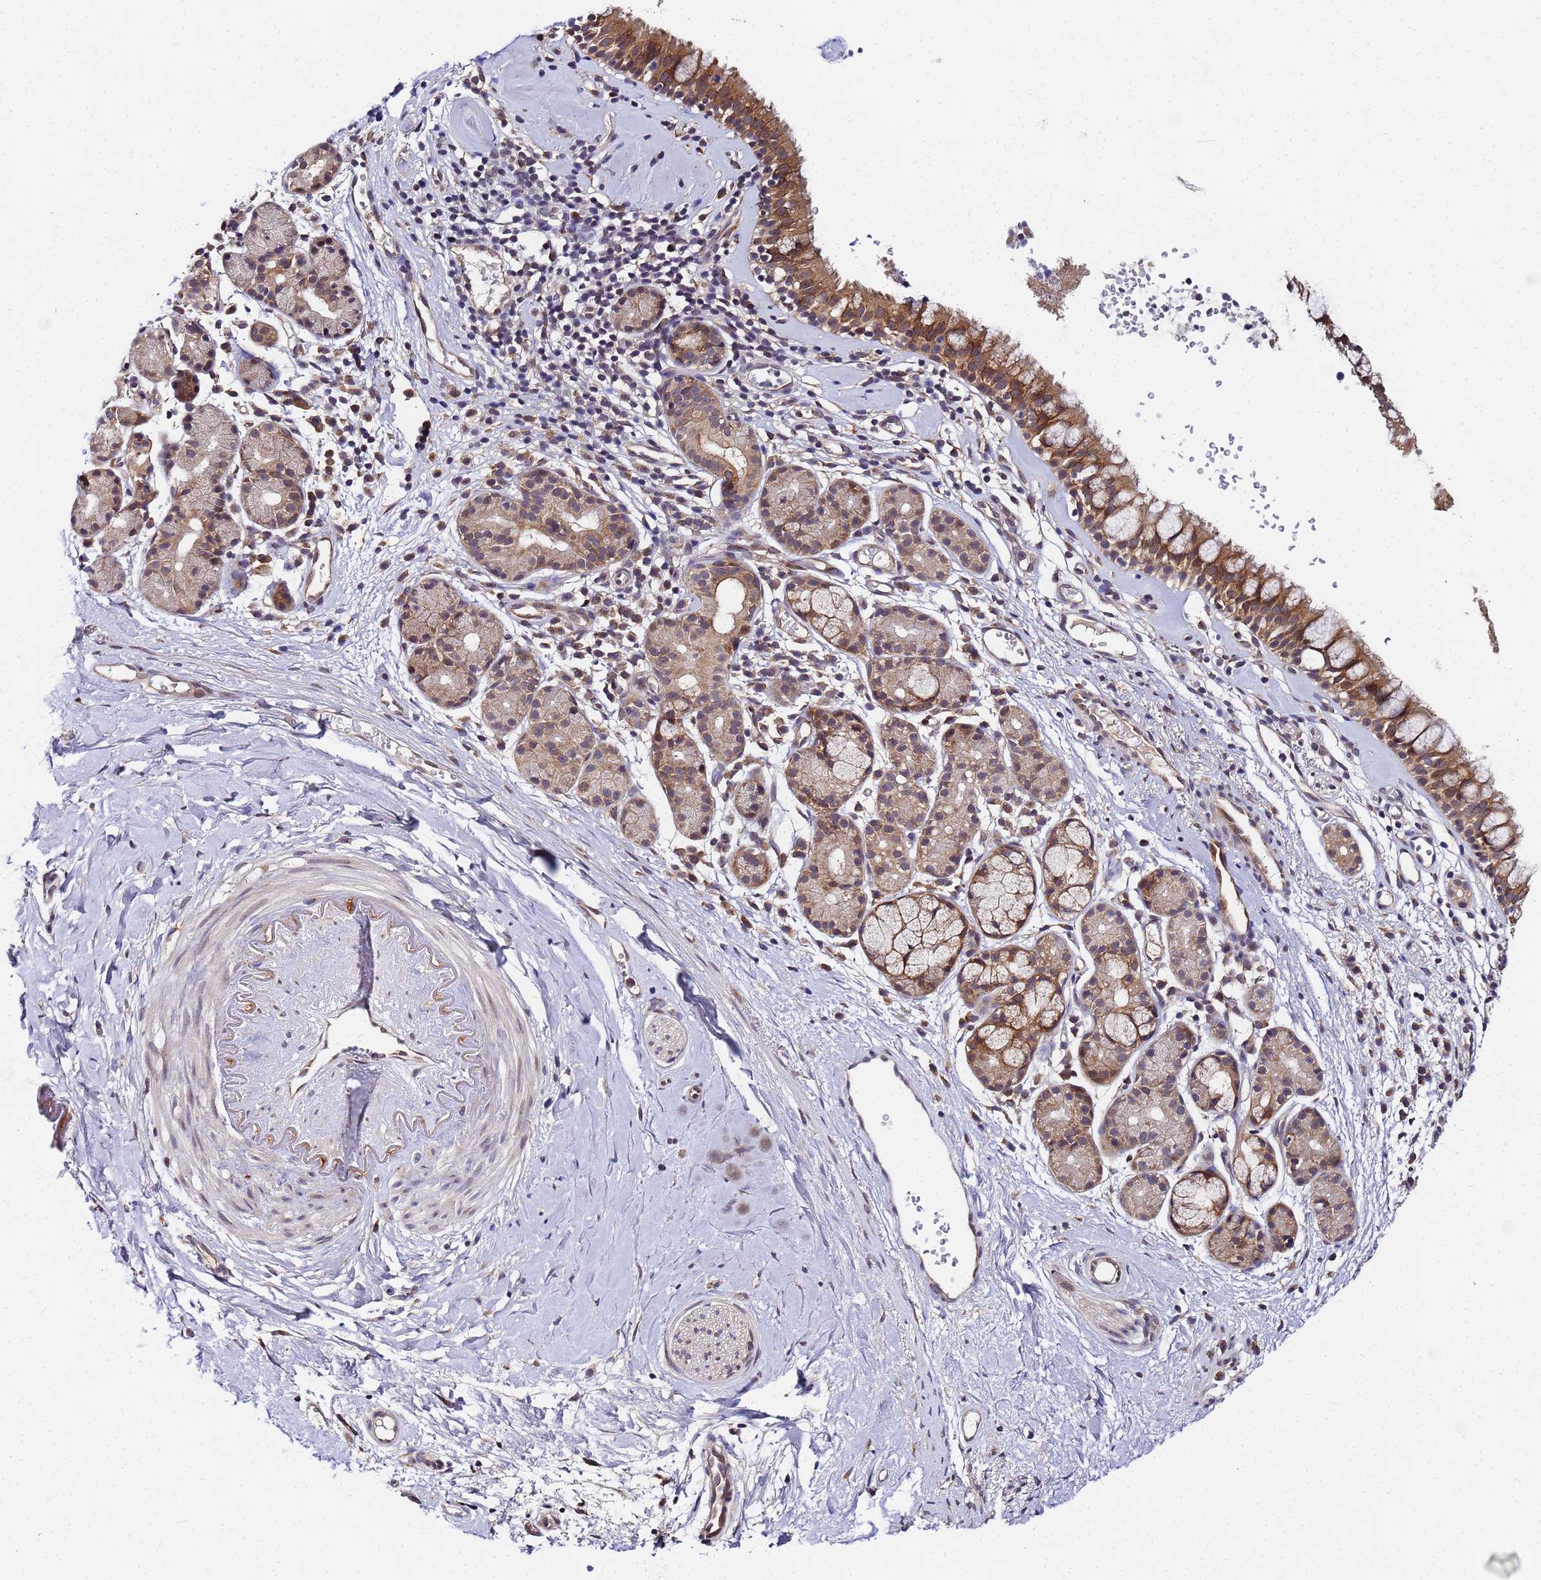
{"staining": {"intensity": "moderate", "quantity": "25%-75%", "location": "cytoplasmic/membranous"}, "tissue": "nasopharynx", "cell_type": "Respiratory epithelial cells", "image_type": "normal", "snomed": [{"axis": "morphology", "description": "Normal tissue, NOS"}, {"axis": "topography", "description": "Nasopharynx"}], "caption": "Respiratory epithelial cells reveal medium levels of moderate cytoplasmic/membranous expression in about 25%-75% of cells in normal human nasopharynx. The protein of interest is stained brown, and the nuclei are stained in blue (DAB IHC with brightfield microscopy, high magnification).", "gene": "UNC93B1", "patient": {"sex": "male", "age": 82}}